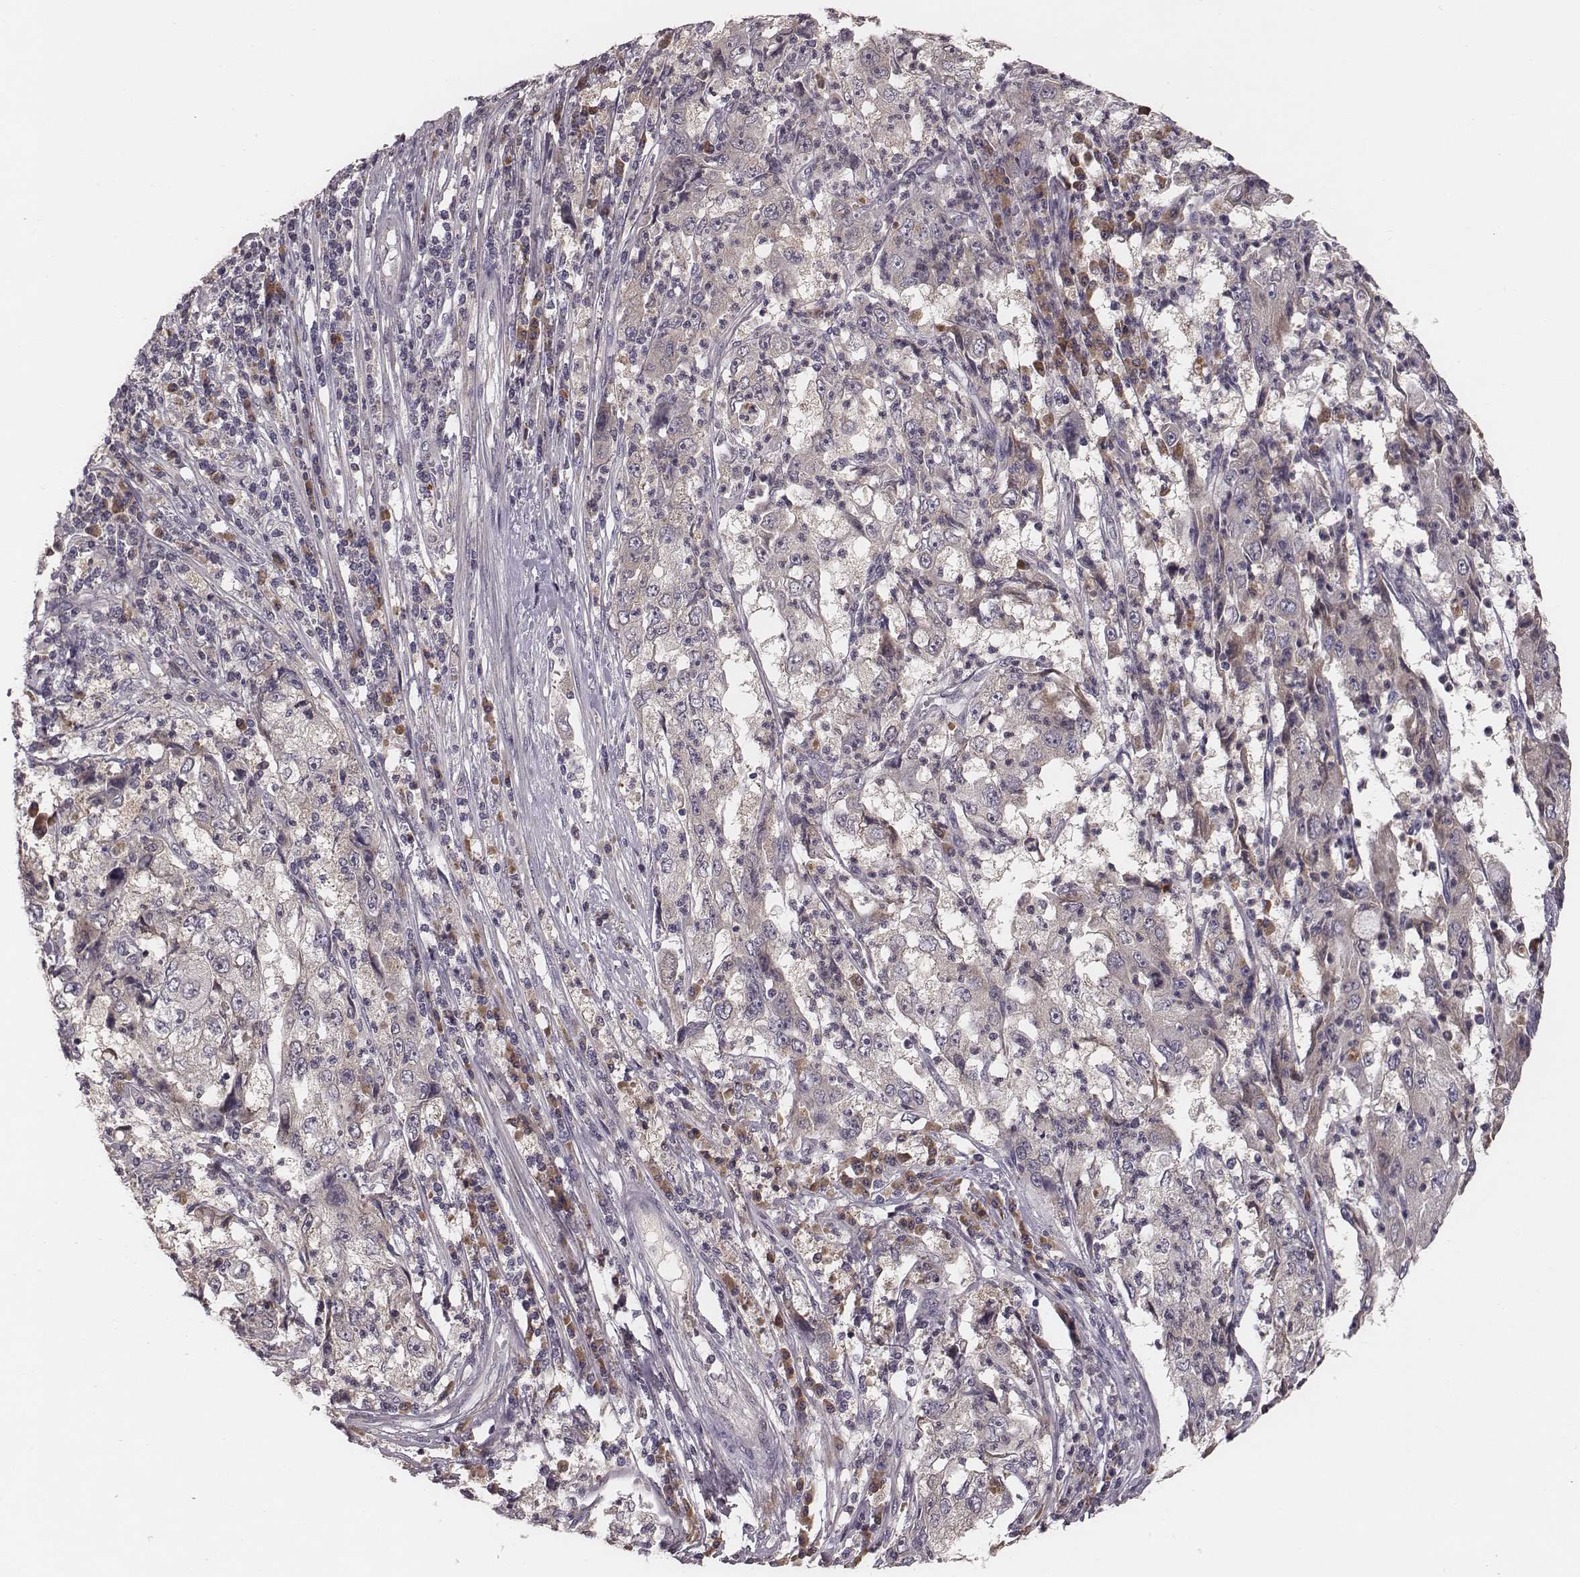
{"staining": {"intensity": "negative", "quantity": "none", "location": "none"}, "tissue": "cervical cancer", "cell_type": "Tumor cells", "image_type": "cancer", "snomed": [{"axis": "morphology", "description": "Squamous cell carcinoma, NOS"}, {"axis": "topography", "description": "Cervix"}], "caption": "Tumor cells show no significant staining in cervical cancer. (DAB (3,3'-diaminobenzidine) IHC, high magnification).", "gene": "P2RX5", "patient": {"sex": "female", "age": 36}}